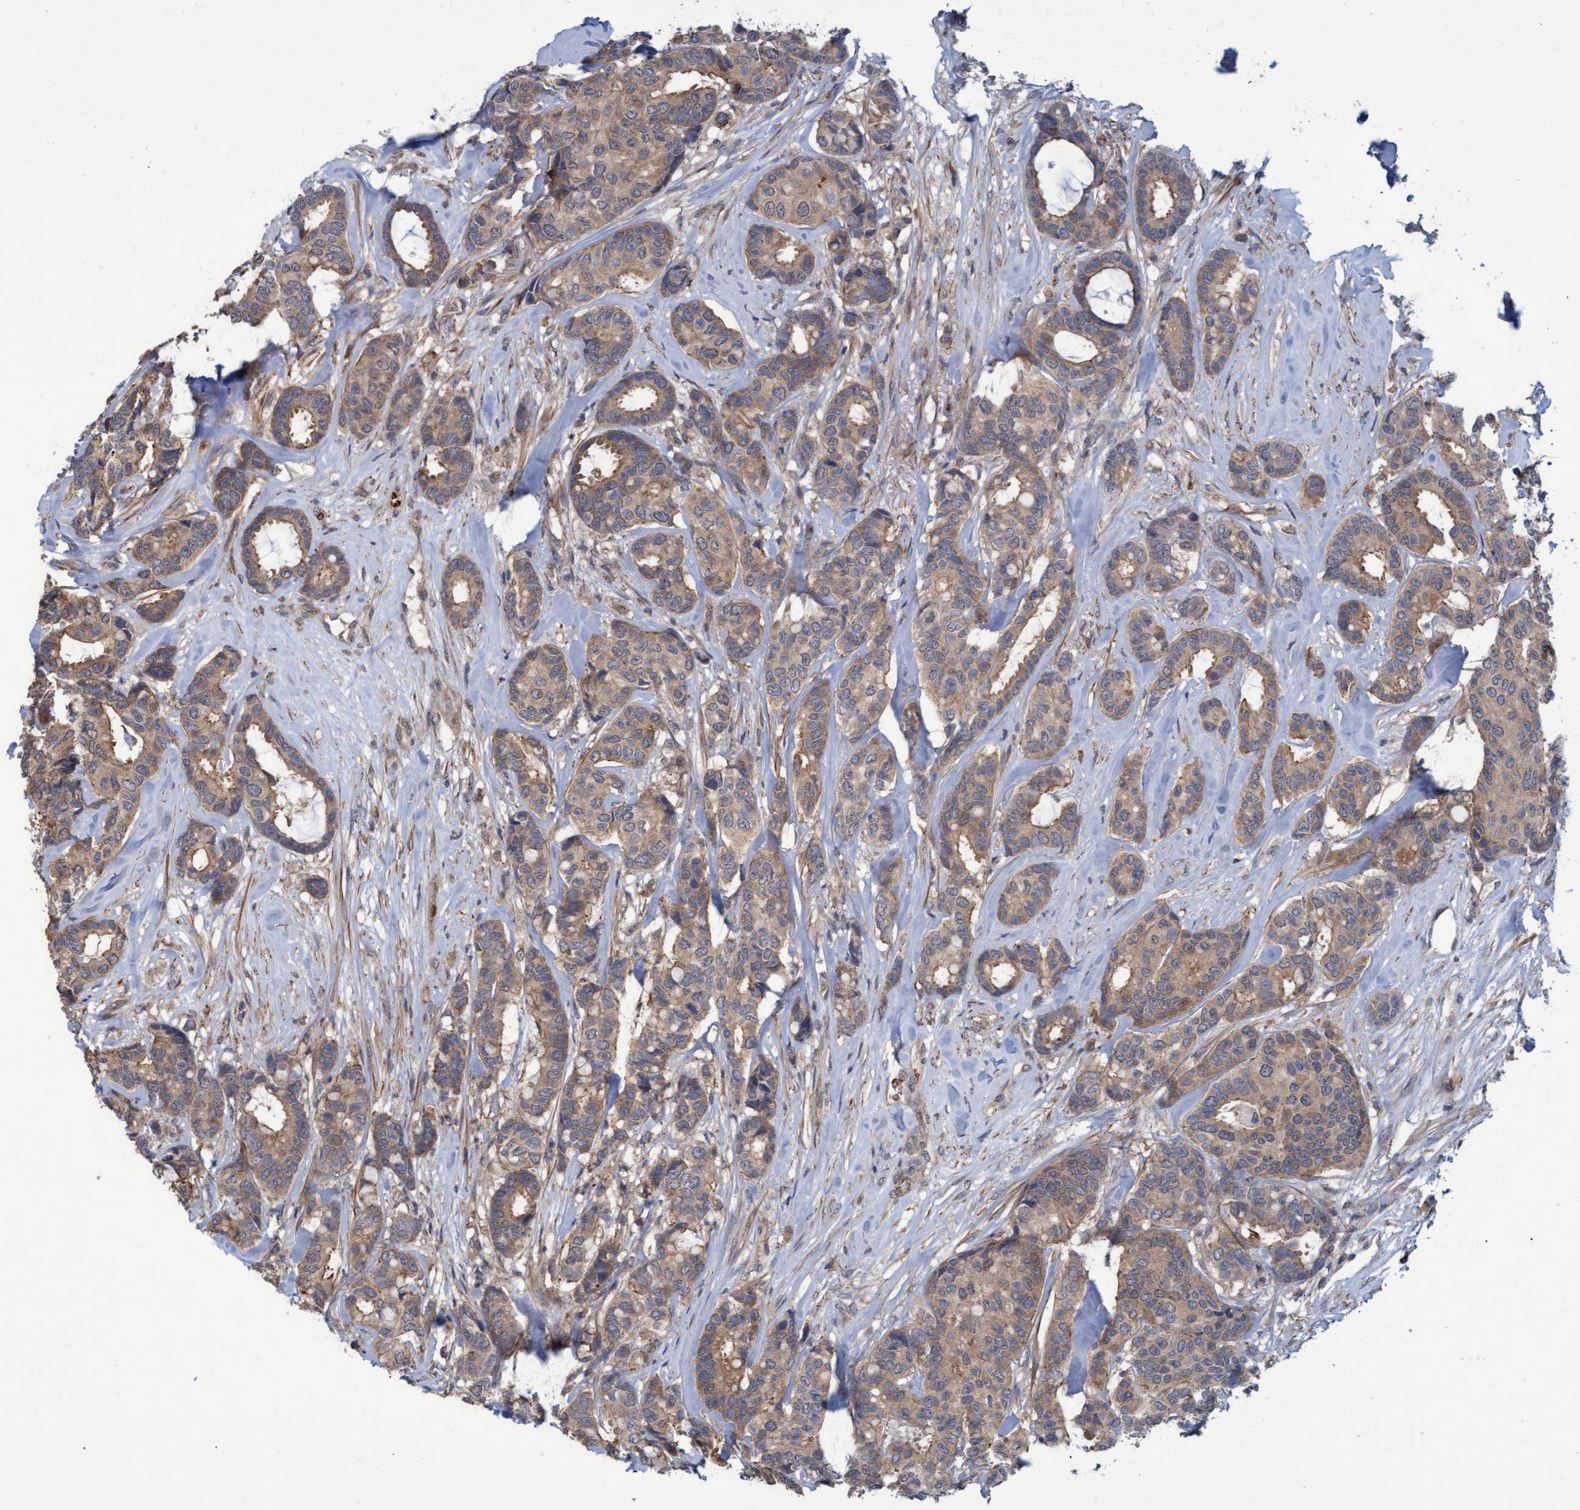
{"staining": {"intensity": "weak", "quantity": ">75%", "location": "cytoplasmic/membranous"}, "tissue": "breast cancer", "cell_type": "Tumor cells", "image_type": "cancer", "snomed": [{"axis": "morphology", "description": "Duct carcinoma"}, {"axis": "topography", "description": "Breast"}], "caption": "There is low levels of weak cytoplasmic/membranous staining in tumor cells of breast intraductal carcinoma, as demonstrated by immunohistochemical staining (brown color).", "gene": "NAA15", "patient": {"sex": "female", "age": 87}}